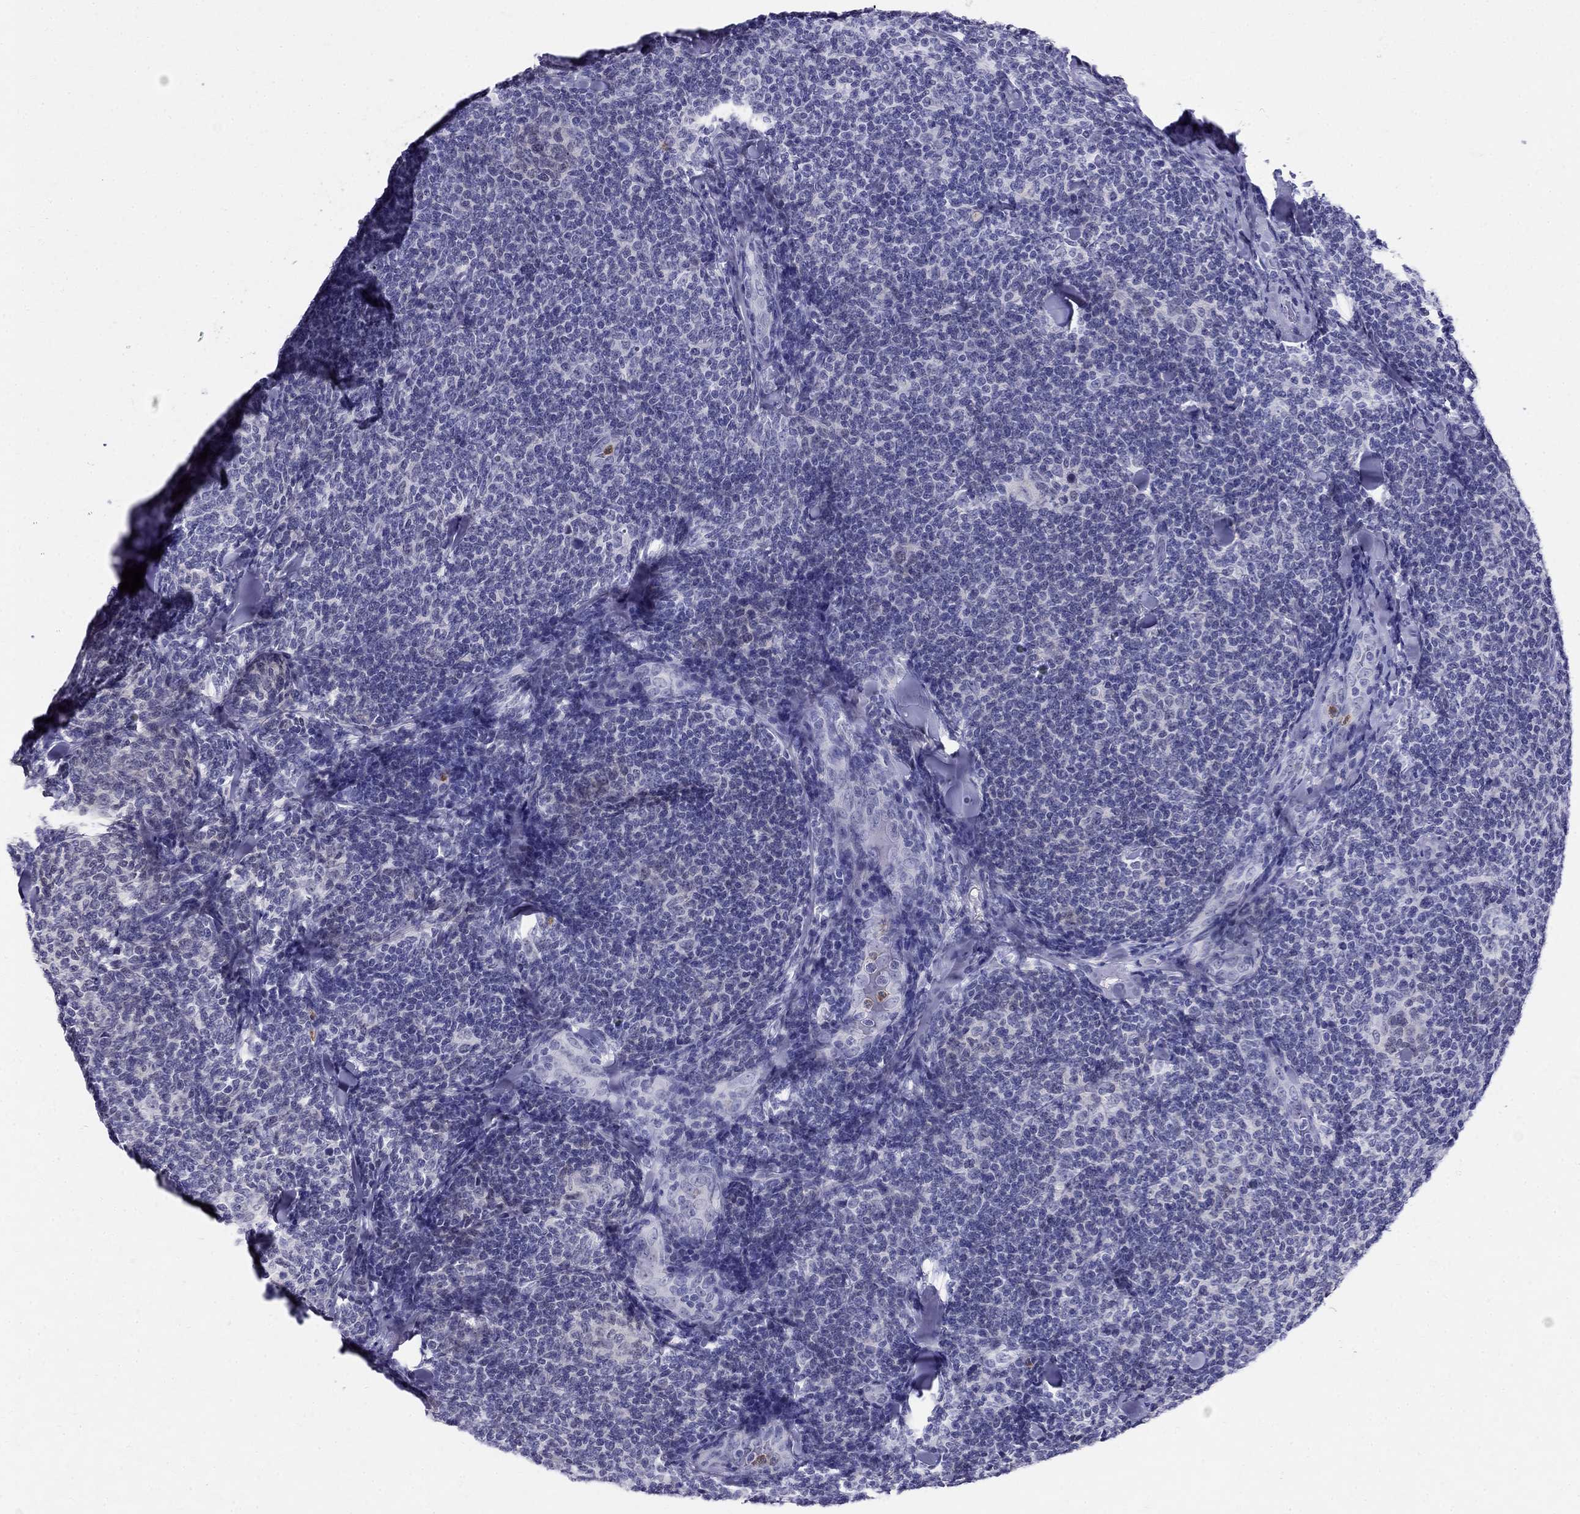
{"staining": {"intensity": "negative", "quantity": "none", "location": "none"}, "tissue": "lymphoma", "cell_type": "Tumor cells", "image_type": "cancer", "snomed": [{"axis": "morphology", "description": "Malignant lymphoma, non-Hodgkin's type, Low grade"}, {"axis": "topography", "description": "Lymph node"}], "caption": "High power microscopy photomicrograph of an IHC micrograph of malignant lymphoma, non-Hodgkin's type (low-grade), revealing no significant expression in tumor cells. The staining is performed using DAB (3,3'-diaminobenzidine) brown chromogen with nuclei counter-stained in using hematoxylin.", "gene": "PPP1R36", "patient": {"sex": "female", "age": 56}}